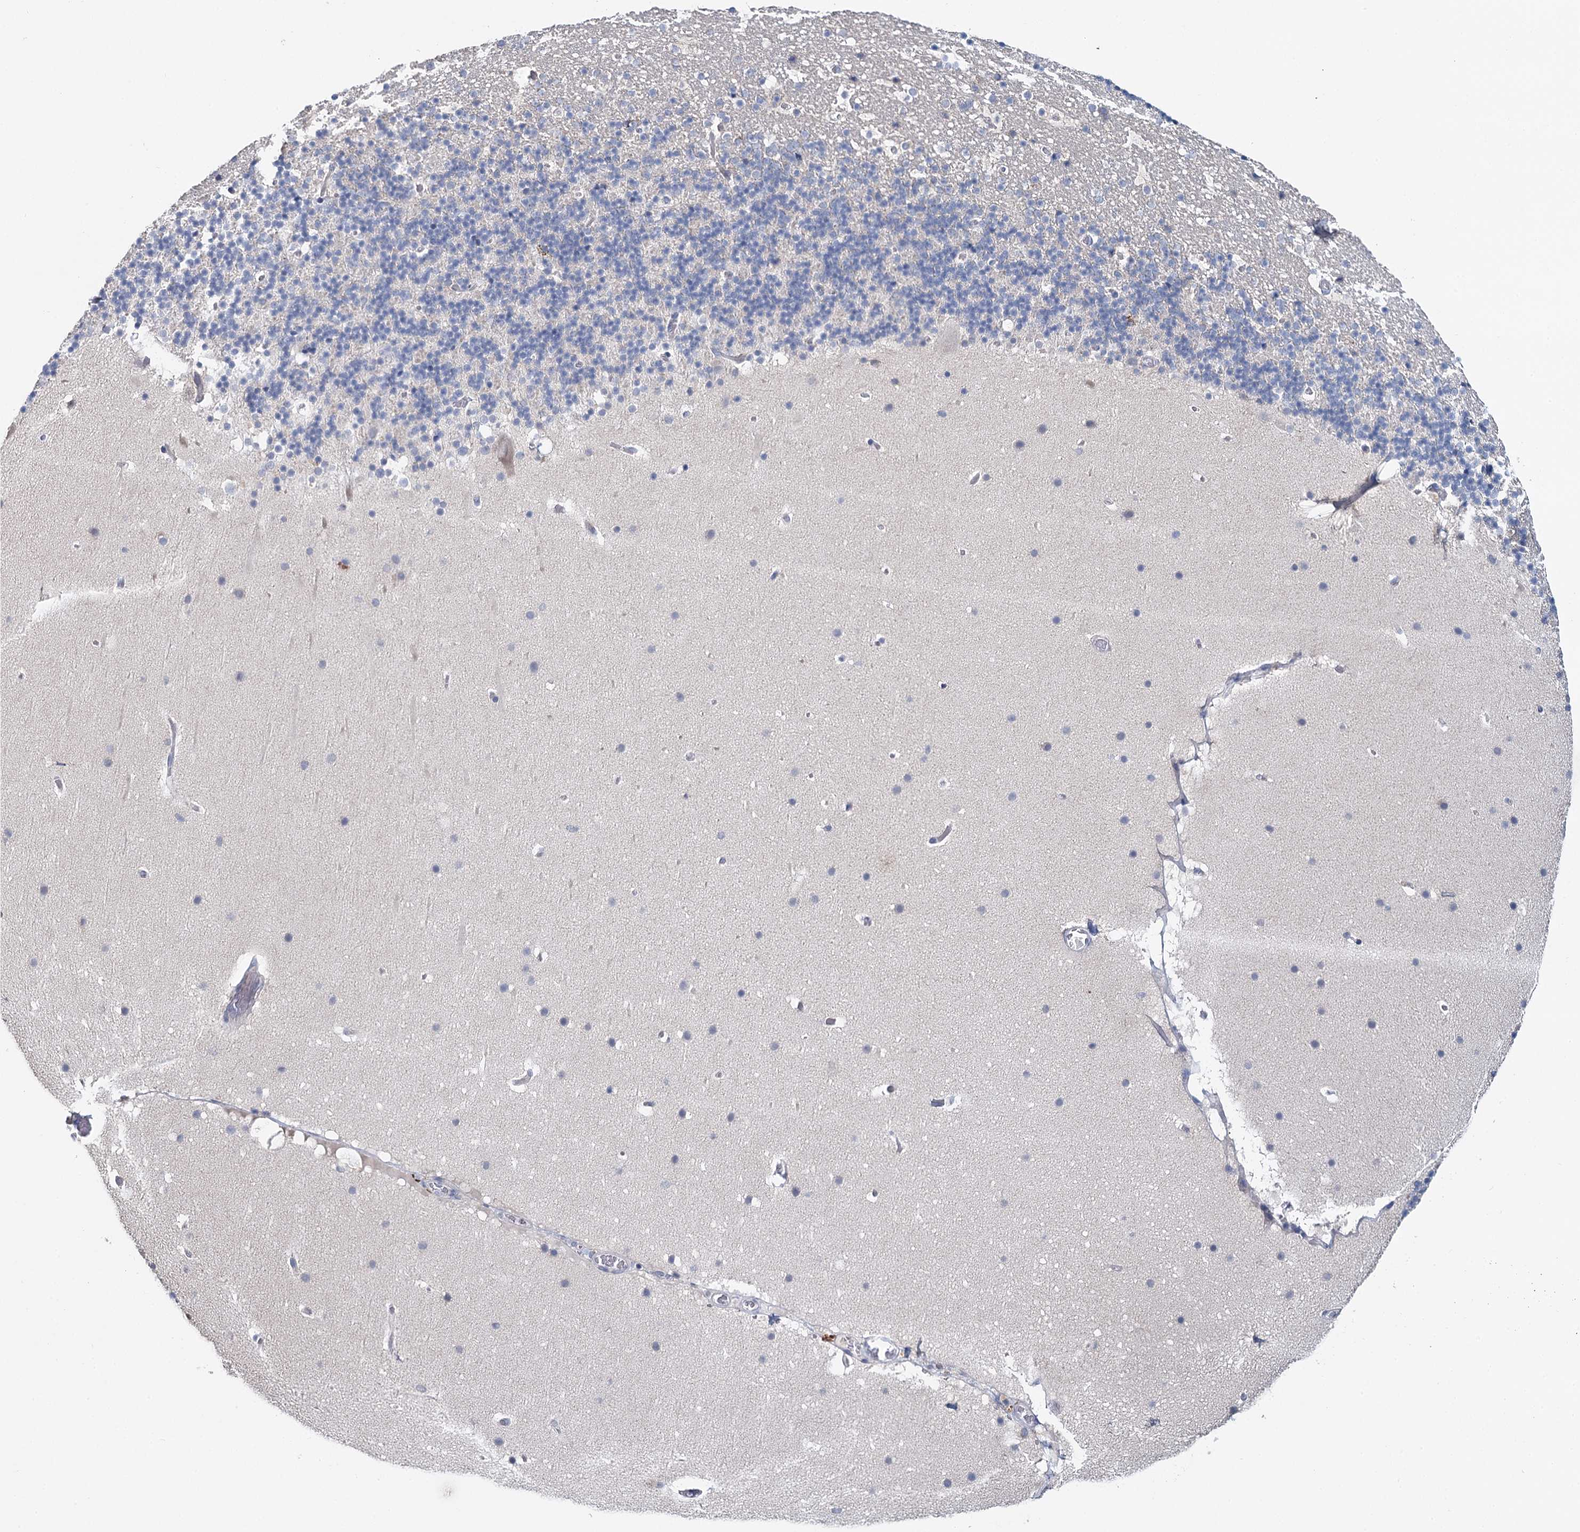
{"staining": {"intensity": "negative", "quantity": "none", "location": "none"}, "tissue": "cerebellum", "cell_type": "Cells in granular layer", "image_type": "normal", "snomed": [{"axis": "morphology", "description": "Normal tissue, NOS"}, {"axis": "topography", "description": "Cerebellum"}], "caption": "DAB immunohistochemical staining of benign human cerebellum reveals no significant positivity in cells in granular layer. The staining is performed using DAB brown chromogen with nuclei counter-stained in using hematoxylin.", "gene": "DAPK1", "patient": {"sex": "male", "age": 57}}